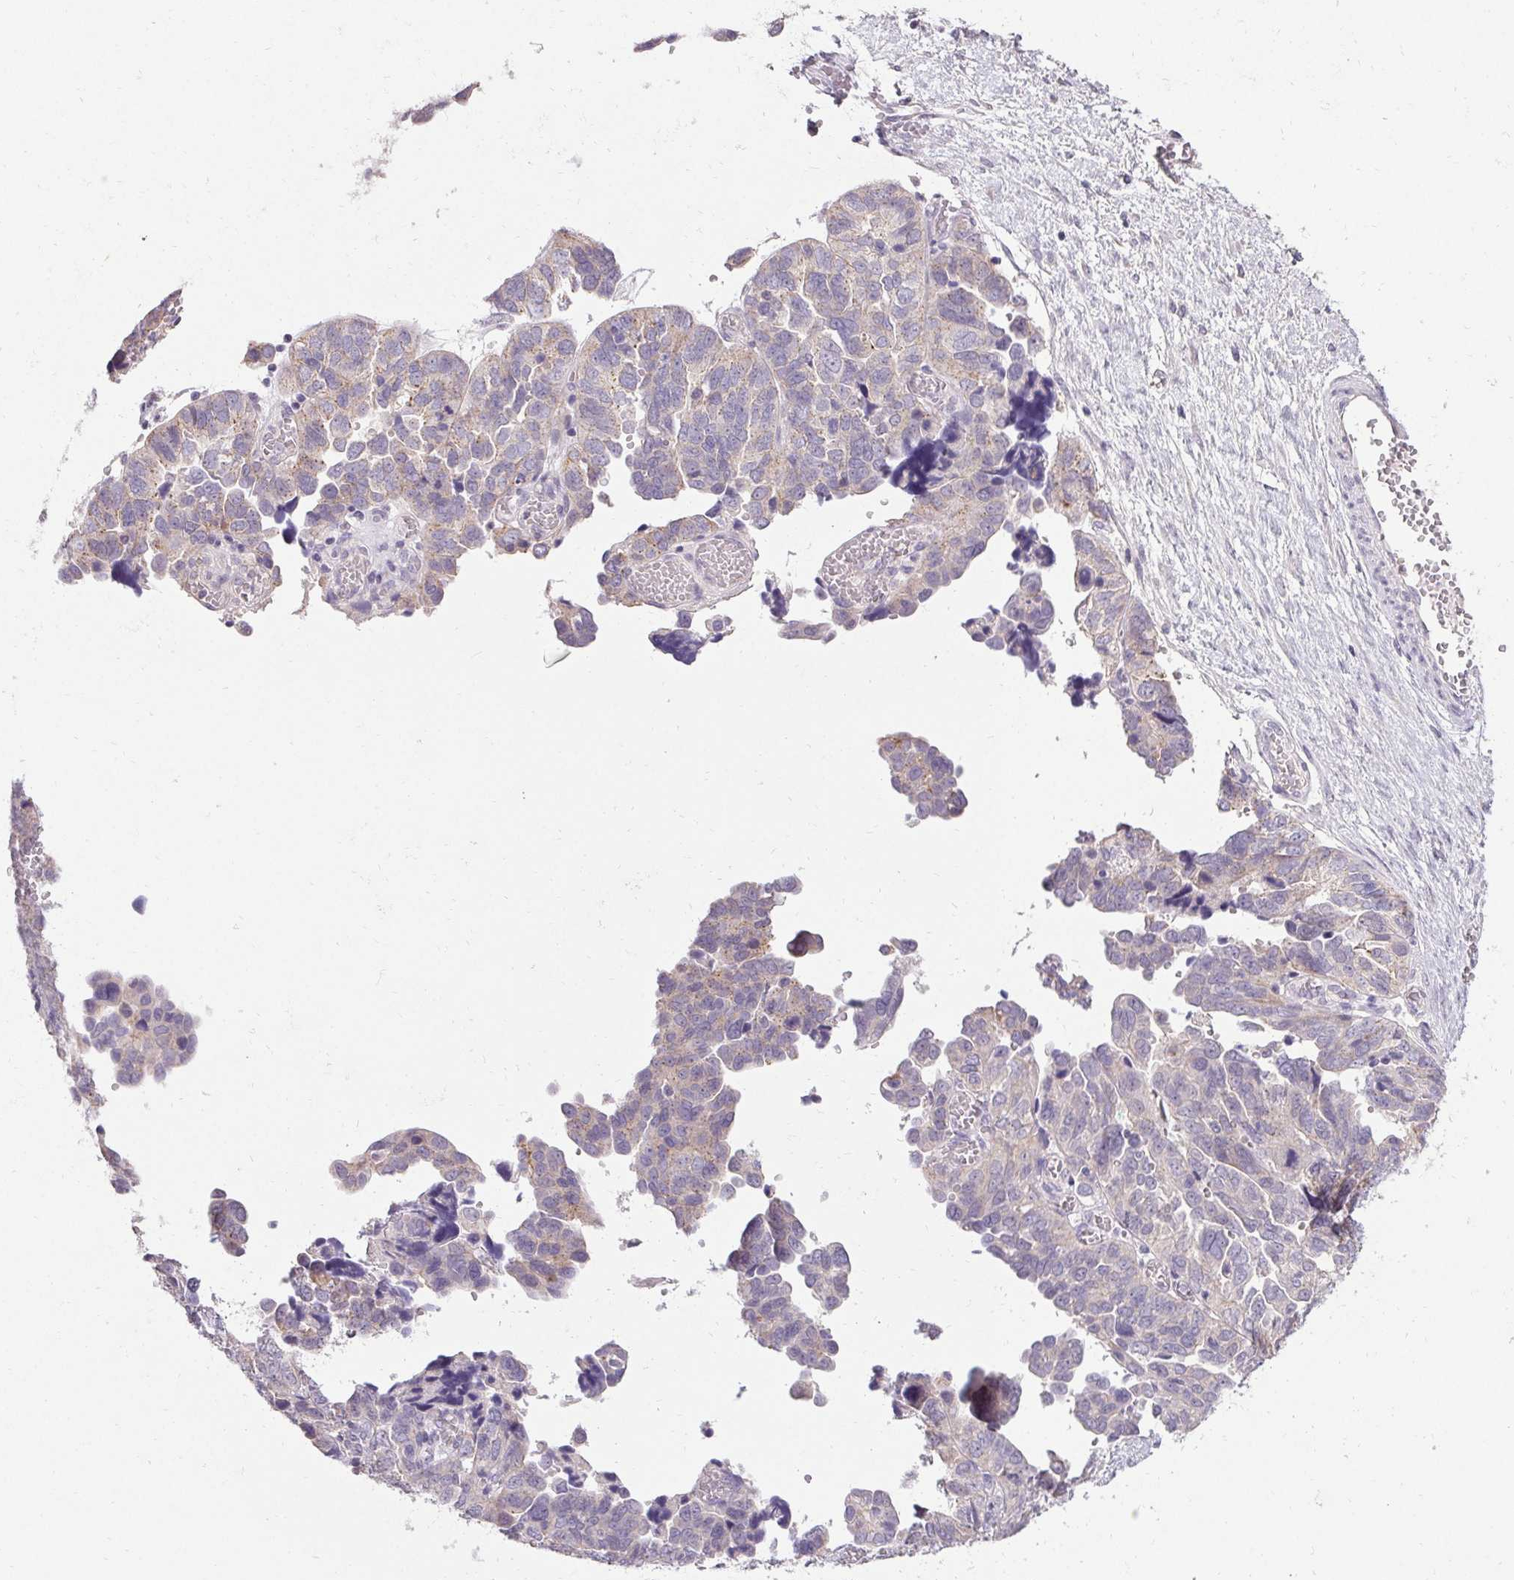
{"staining": {"intensity": "weak", "quantity": "<25%", "location": "cytoplasmic/membranous"}, "tissue": "ovarian cancer", "cell_type": "Tumor cells", "image_type": "cancer", "snomed": [{"axis": "morphology", "description": "Cystadenocarcinoma, serous, NOS"}, {"axis": "topography", "description": "Ovary"}], "caption": "DAB immunohistochemical staining of ovarian cancer reveals no significant positivity in tumor cells.", "gene": "HSD17B3", "patient": {"sex": "female", "age": 64}}